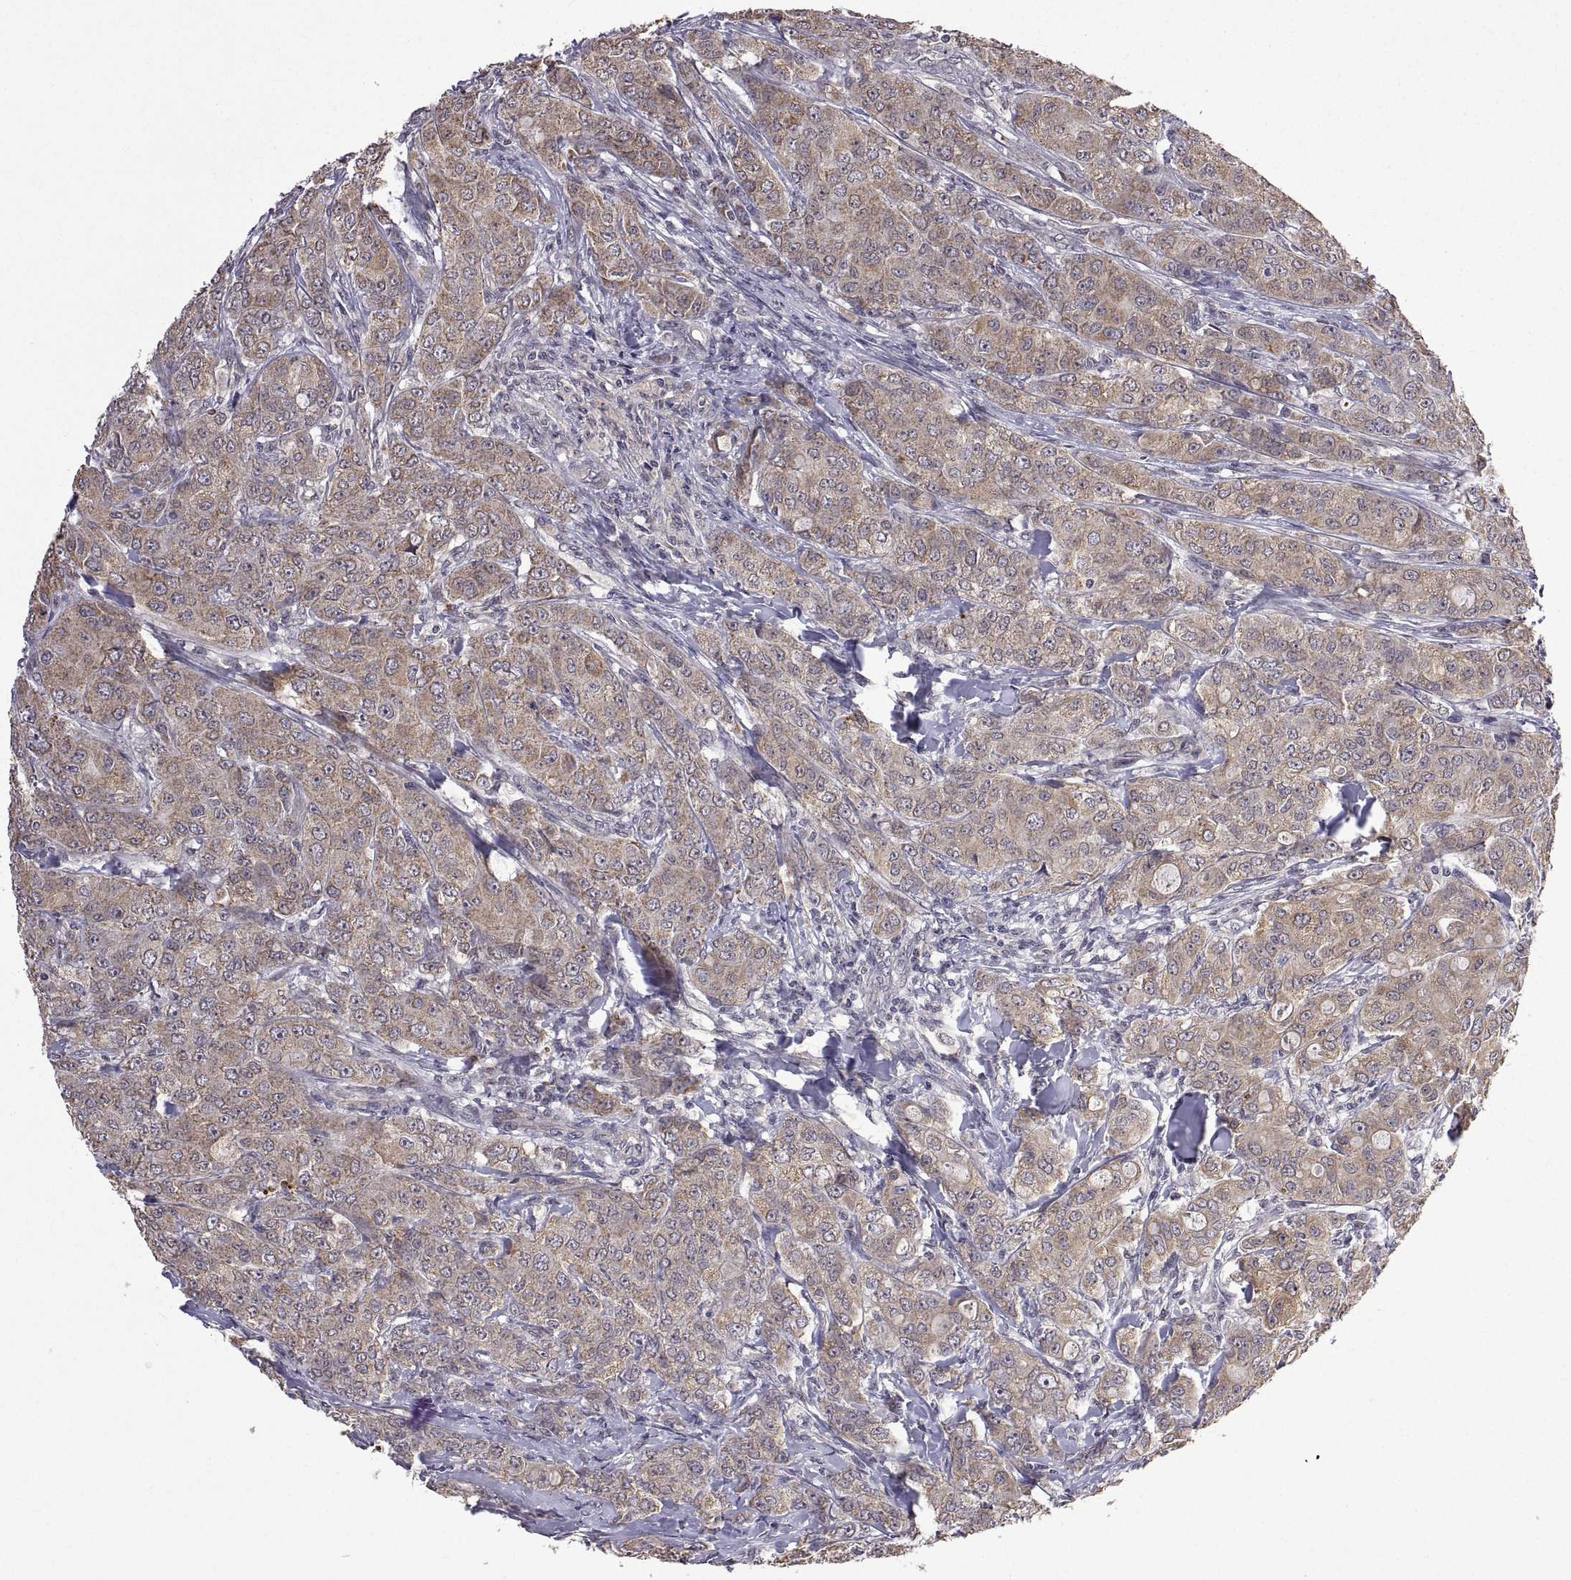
{"staining": {"intensity": "moderate", "quantity": ">75%", "location": "cytoplasmic/membranous"}, "tissue": "breast cancer", "cell_type": "Tumor cells", "image_type": "cancer", "snomed": [{"axis": "morphology", "description": "Duct carcinoma"}, {"axis": "topography", "description": "Breast"}], "caption": "The photomicrograph reveals immunohistochemical staining of breast cancer. There is moderate cytoplasmic/membranous positivity is identified in approximately >75% of tumor cells.", "gene": "LAMA1", "patient": {"sex": "female", "age": 43}}